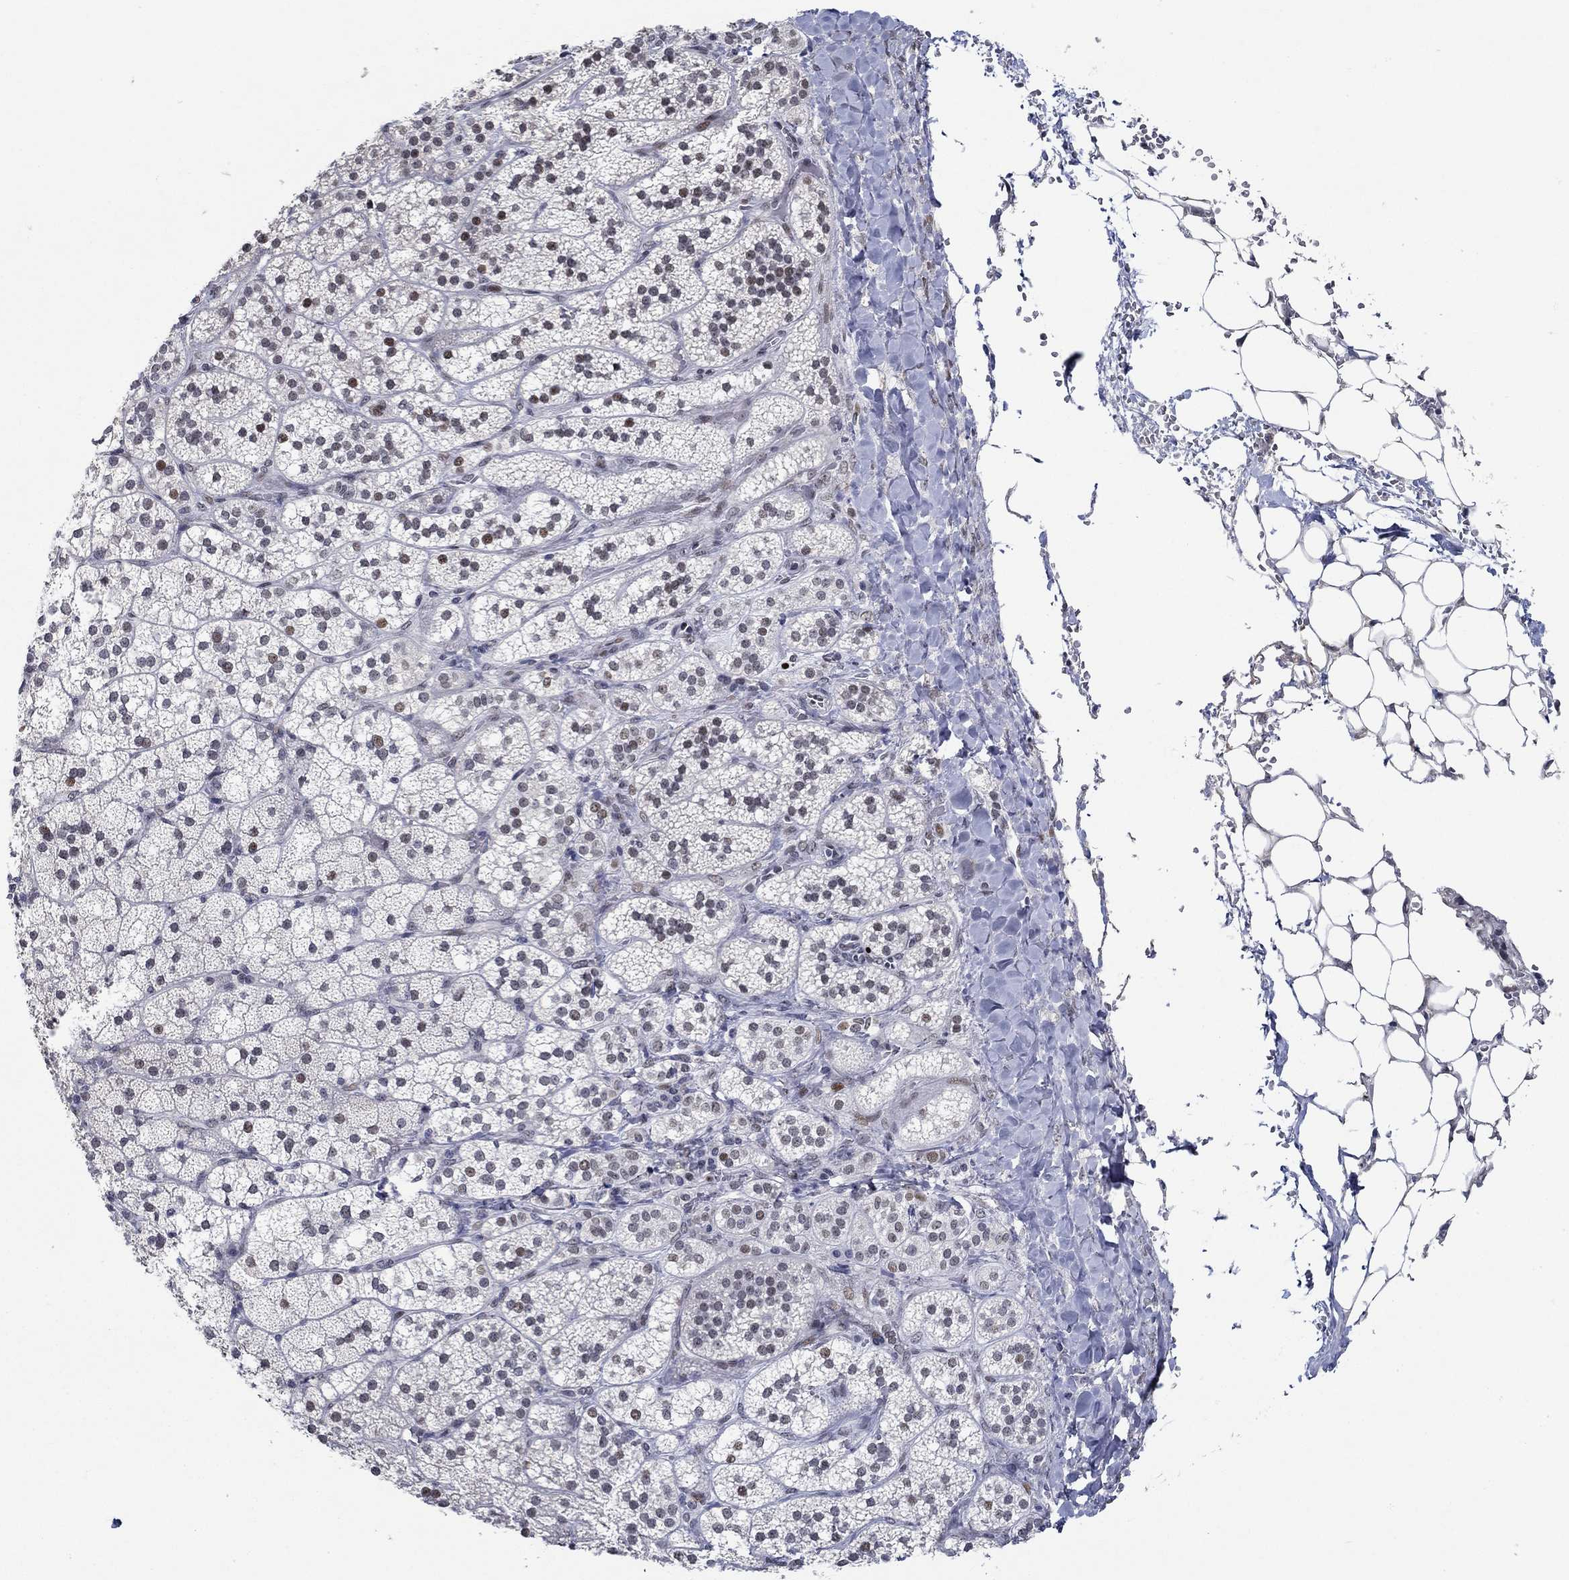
{"staining": {"intensity": "moderate", "quantity": "25%-75%", "location": "nuclear"}, "tissue": "adrenal gland", "cell_type": "Glandular cells", "image_type": "normal", "snomed": [{"axis": "morphology", "description": "Normal tissue, NOS"}, {"axis": "topography", "description": "Adrenal gland"}], "caption": "This is a photomicrograph of immunohistochemistry (IHC) staining of unremarkable adrenal gland, which shows moderate positivity in the nuclear of glandular cells.", "gene": "GATA2", "patient": {"sex": "male", "age": 53}}